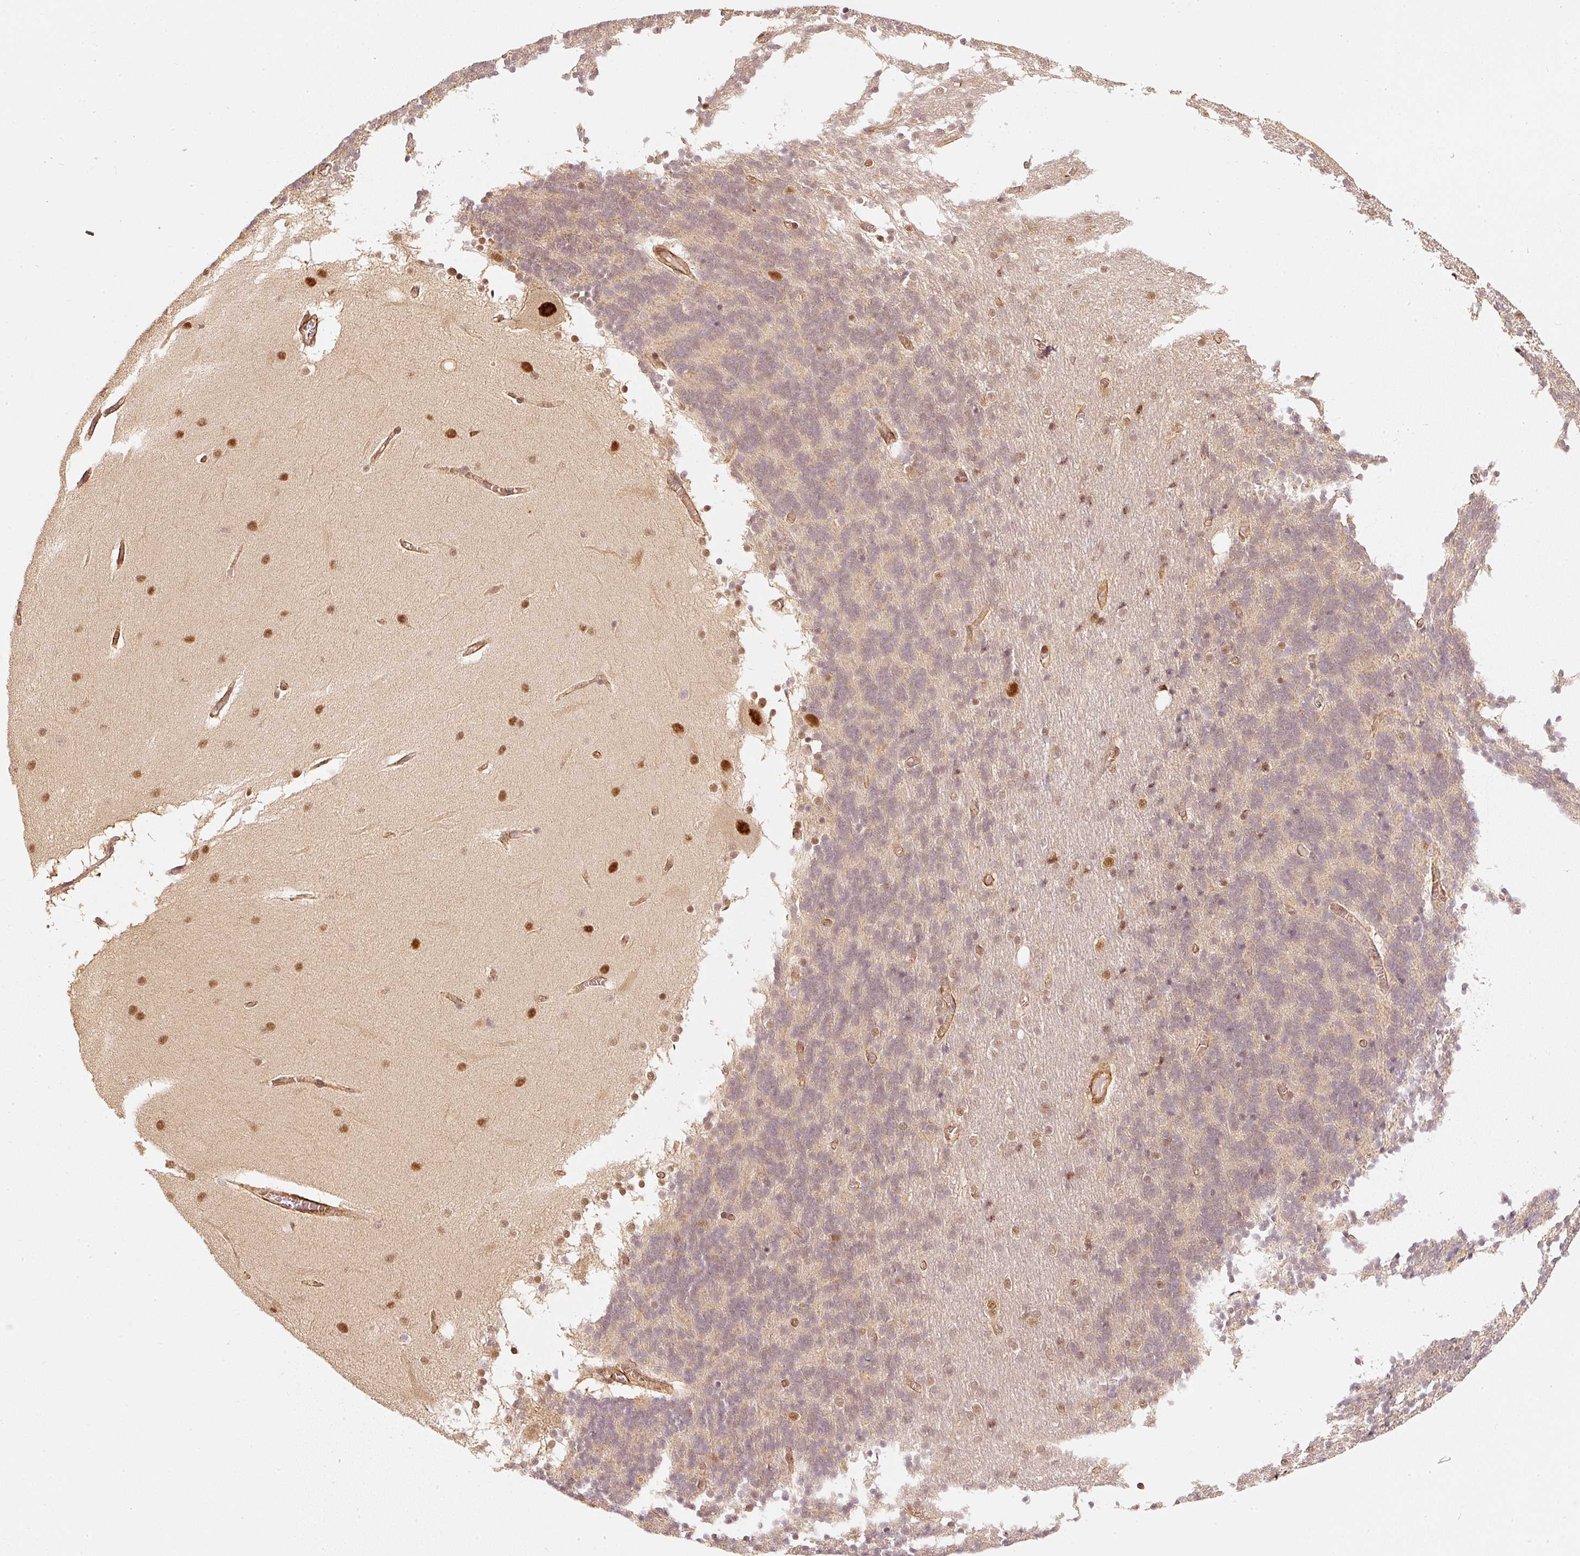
{"staining": {"intensity": "moderate", "quantity": "<25%", "location": "nuclear"}, "tissue": "cerebellum", "cell_type": "Cells in granular layer", "image_type": "normal", "snomed": [{"axis": "morphology", "description": "Normal tissue, NOS"}, {"axis": "topography", "description": "Cerebellum"}], "caption": "DAB (3,3'-diaminobenzidine) immunohistochemical staining of normal cerebellum reveals moderate nuclear protein positivity in approximately <25% of cells in granular layer. The protein is shown in brown color, while the nuclei are stained blue.", "gene": "PSMD1", "patient": {"sex": "female", "age": 54}}